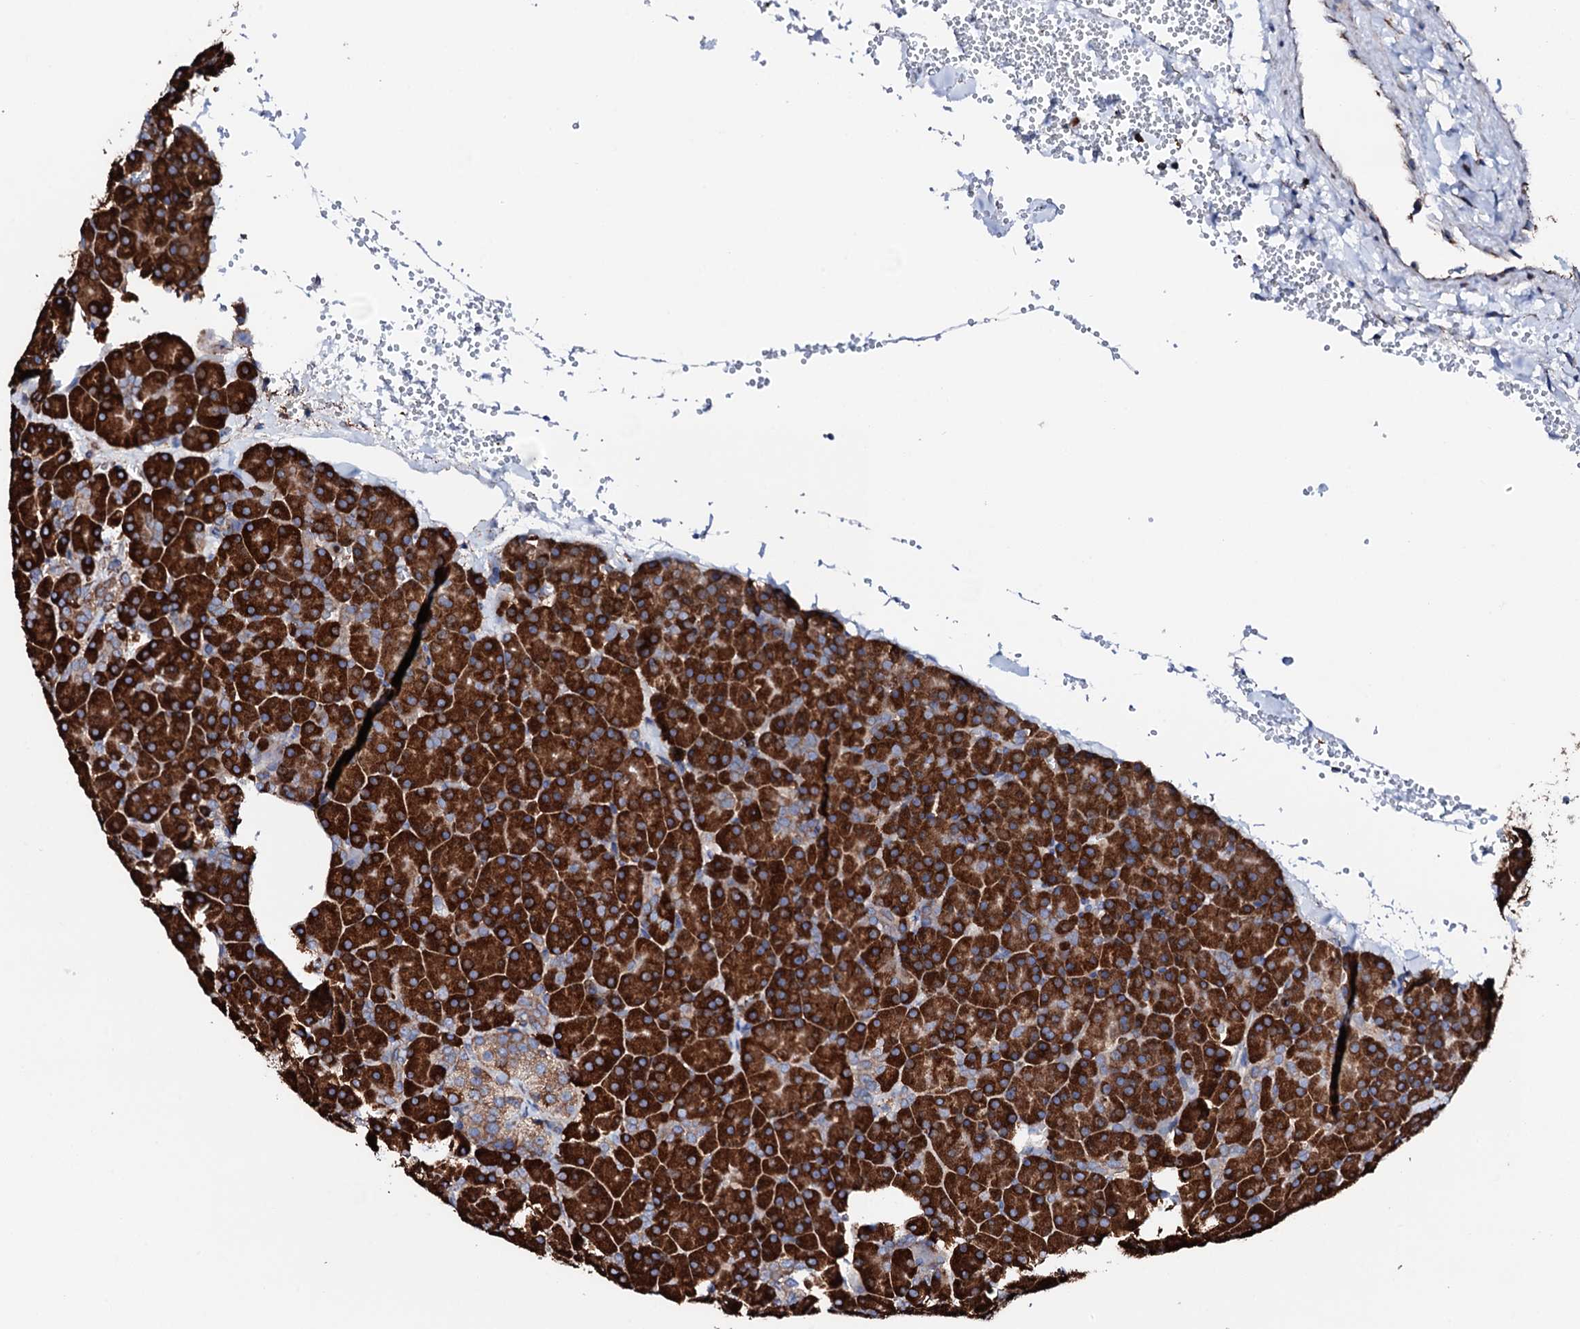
{"staining": {"intensity": "strong", "quantity": ">75%", "location": "cytoplasmic/membranous"}, "tissue": "pancreas", "cell_type": "Exocrine glandular cells", "image_type": "normal", "snomed": [{"axis": "morphology", "description": "Normal tissue, NOS"}, {"axis": "morphology", "description": "Carcinoid, malignant, NOS"}, {"axis": "topography", "description": "Pancreas"}], "caption": "Approximately >75% of exocrine glandular cells in benign human pancreas reveal strong cytoplasmic/membranous protein positivity as visualized by brown immunohistochemical staining.", "gene": "AMDHD1", "patient": {"sex": "female", "age": 35}}